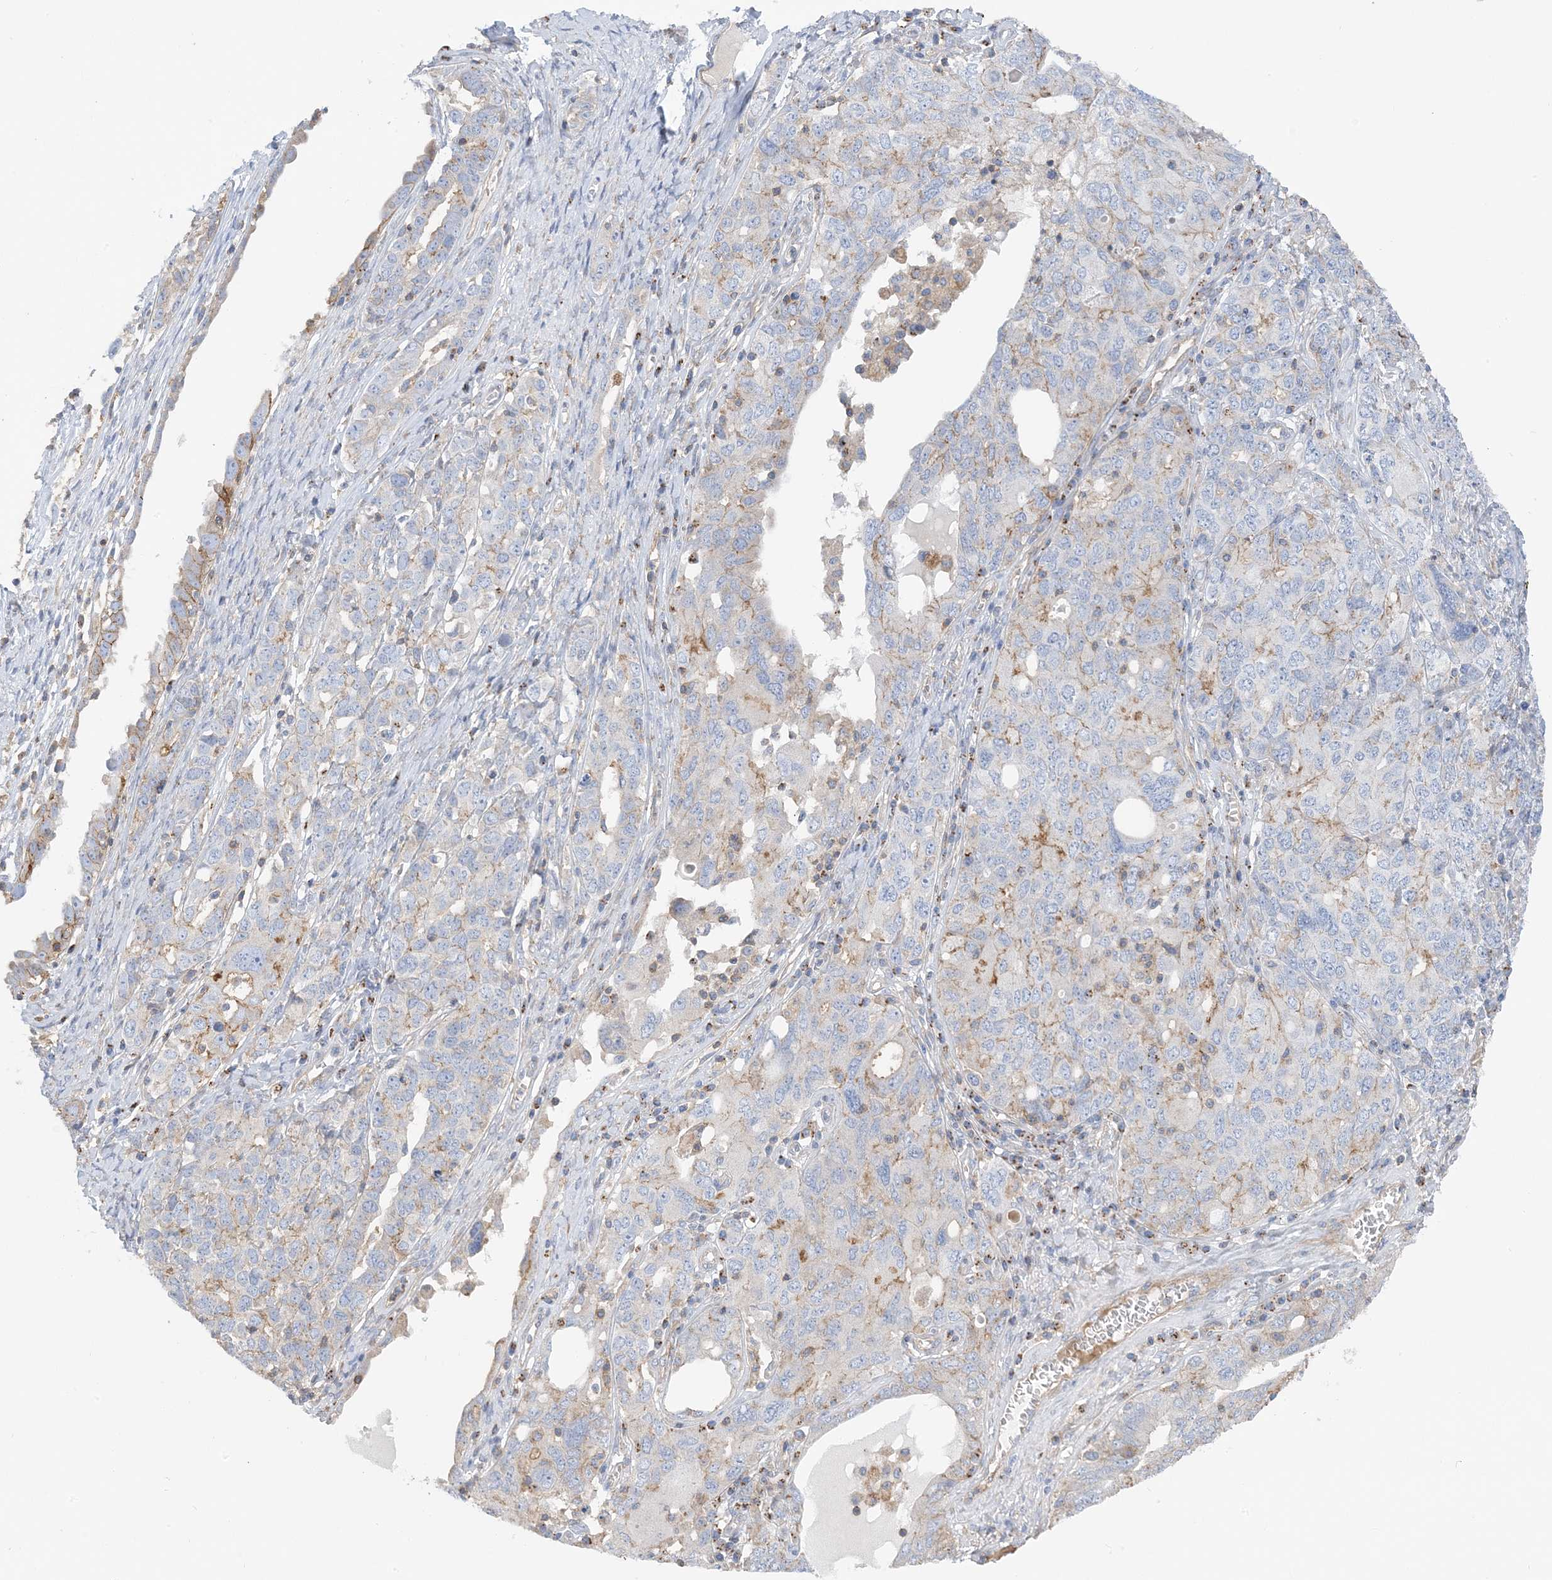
{"staining": {"intensity": "negative", "quantity": "none", "location": "none"}, "tissue": "ovarian cancer", "cell_type": "Tumor cells", "image_type": "cancer", "snomed": [{"axis": "morphology", "description": "Carcinoma, endometroid"}, {"axis": "topography", "description": "Ovary"}], "caption": "Protein analysis of ovarian endometroid carcinoma reveals no significant expression in tumor cells.", "gene": "CALHM5", "patient": {"sex": "female", "age": 62}}